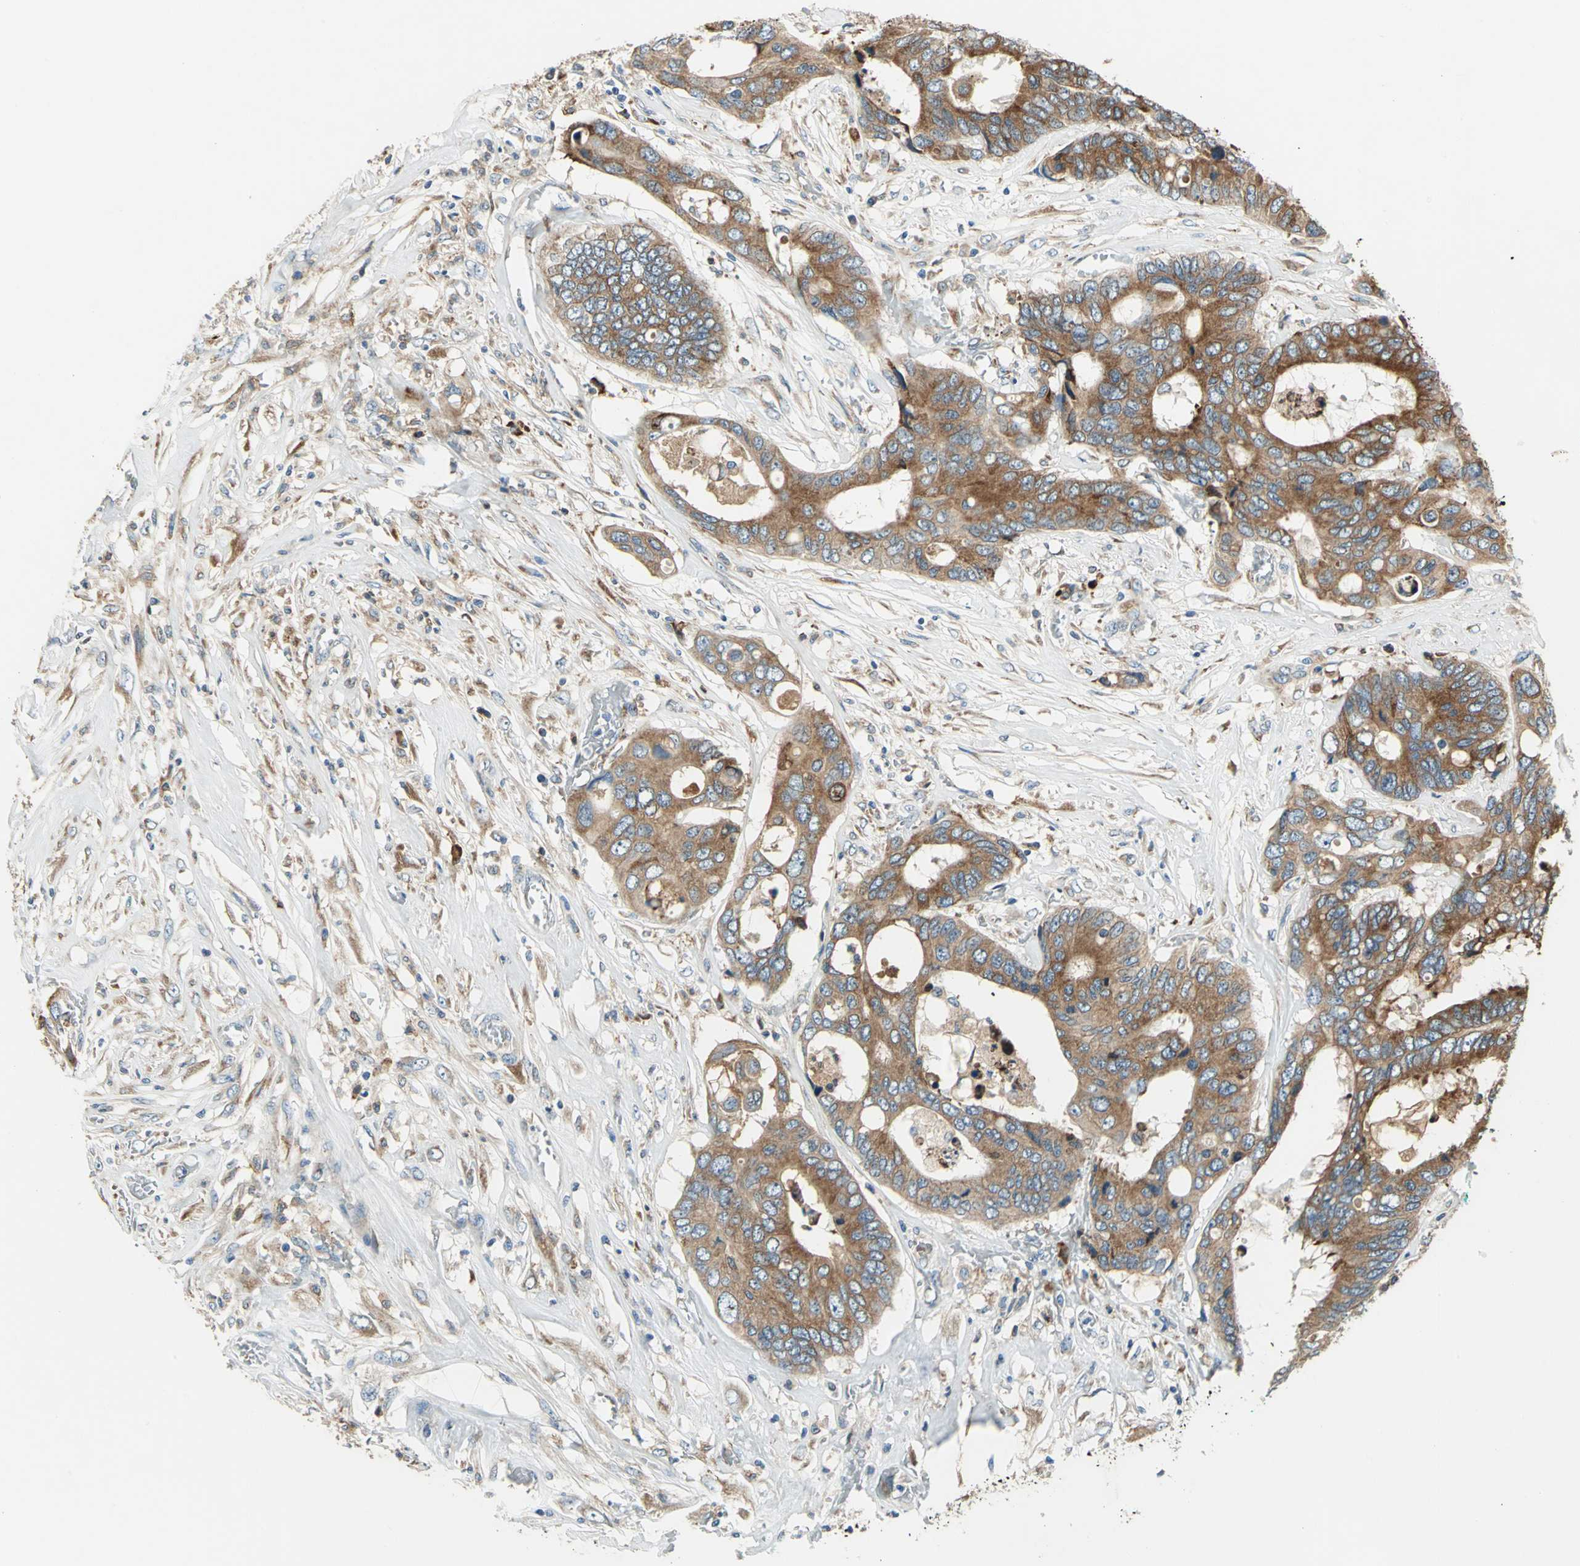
{"staining": {"intensity": "moderate", "quantity": ">75%", "location": "cytoplasmic/membranous"}, "tissue": "colorectal cancer", "cell_type": "Tumor cells", "image_type": "cancer", "snomed": [{"axis": "morphology", "description": "Adenocarcinoma, NOS"}, {"axis": "topography", "description": "Rectum"}], "caption": "DAB (3,3'-diaminobenzidine) immunohistochemical staining of adenocarcinoma (colorectal) shows moderate cytoplasmic/membranous protein staining in approximately >75% of tumor cells.", "gene": "PDIA4", "patient": {"sex": "male", "age": 55}}